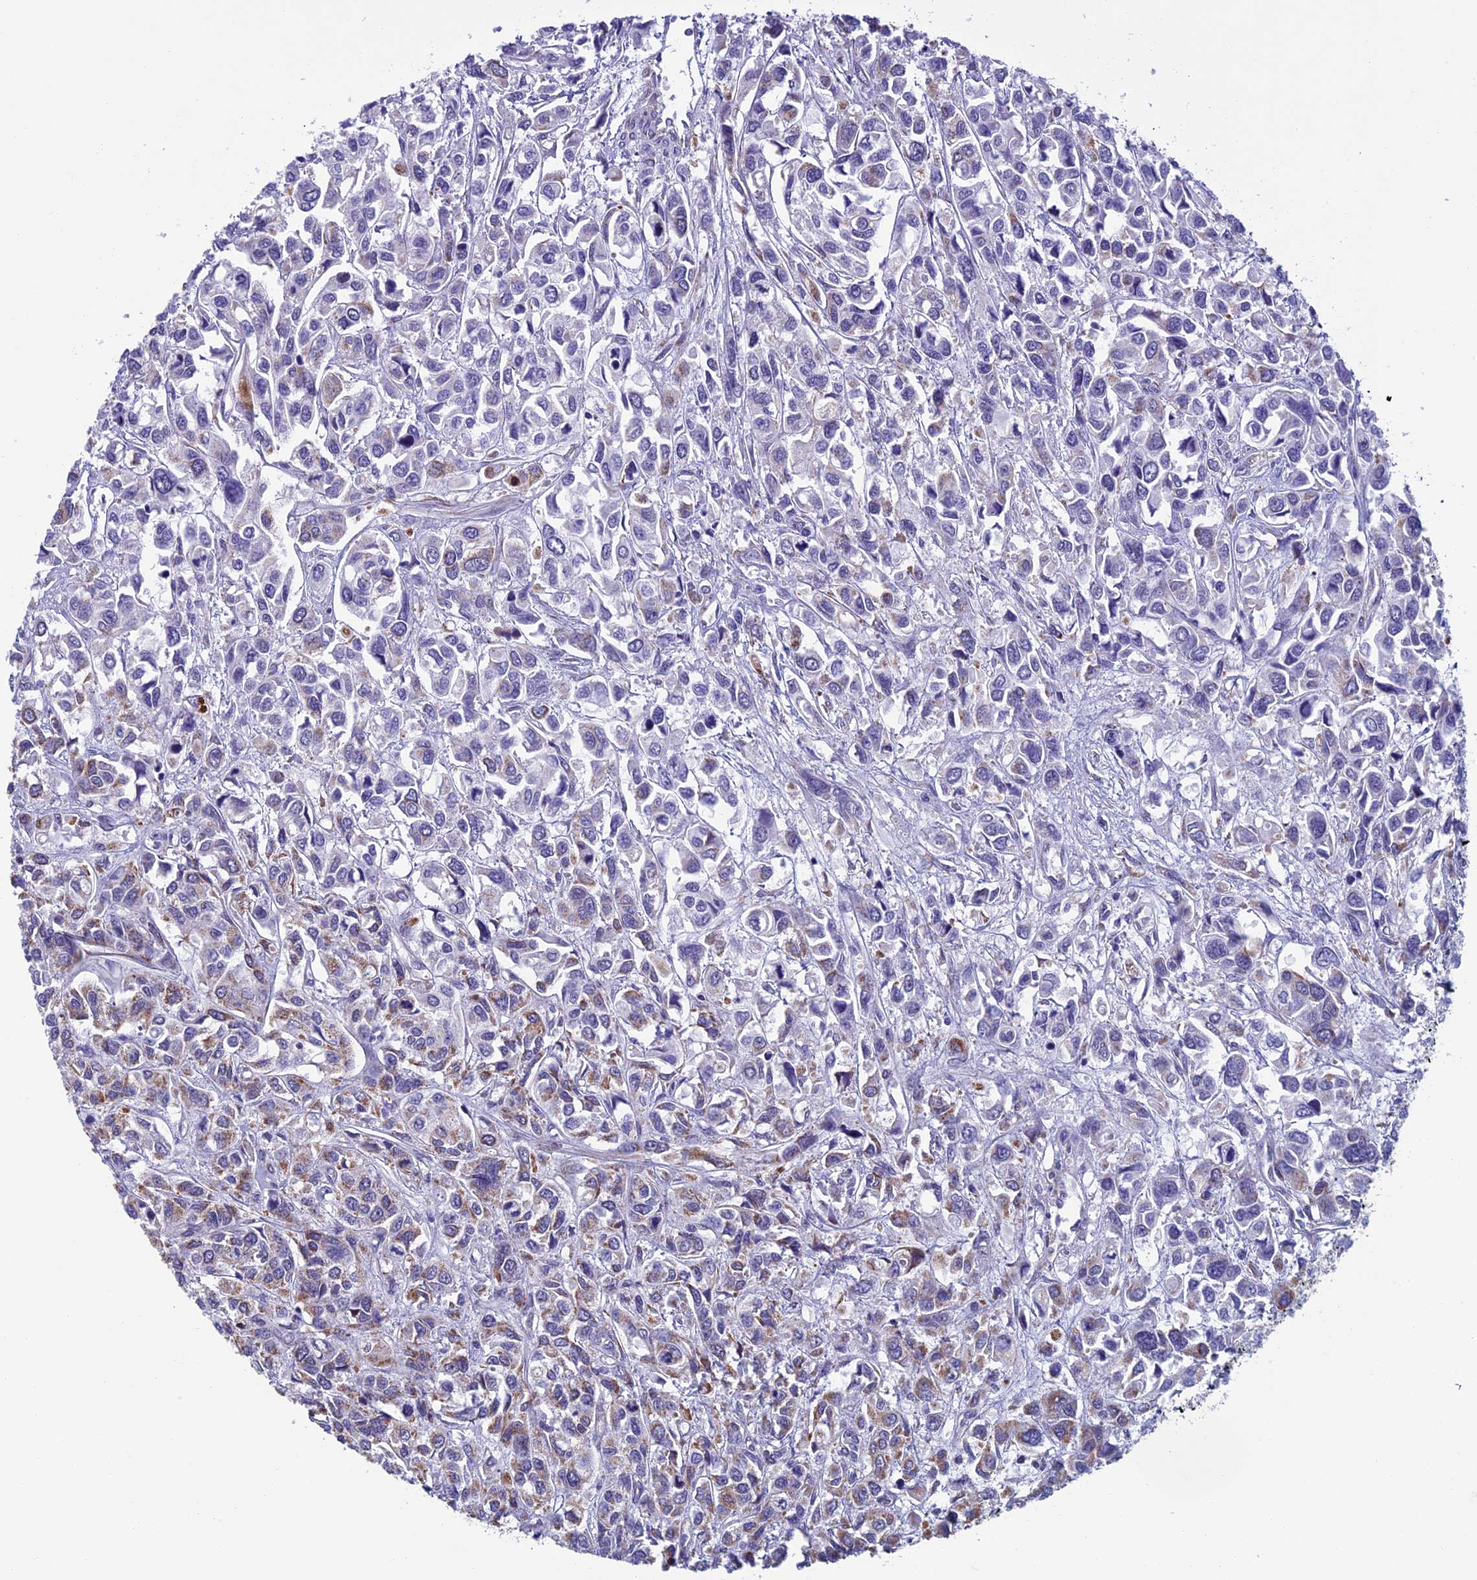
{"staining": {"intensity": "moderate", "quantity": "25%-75%", "location": "cytoplasmic/membranous"}, "tissue": "urothelial cancer", "cell_type": "Tumor cells", "image_type": "cancer", "snomed": [{"axis": "morphology", "description": "Urothelial carcinoma, High grade"}, {"axis": "topography", "description": "Urinary bladder"}], "caption": "Protein analysis of high-grade urothelial carcinoma tissue exhibits moderate cytoplasmic/membranous expression in about 25%-75% of tumor cells.", "gene": "MFSD12", "patient": {"sex": "male", "age": 67}}